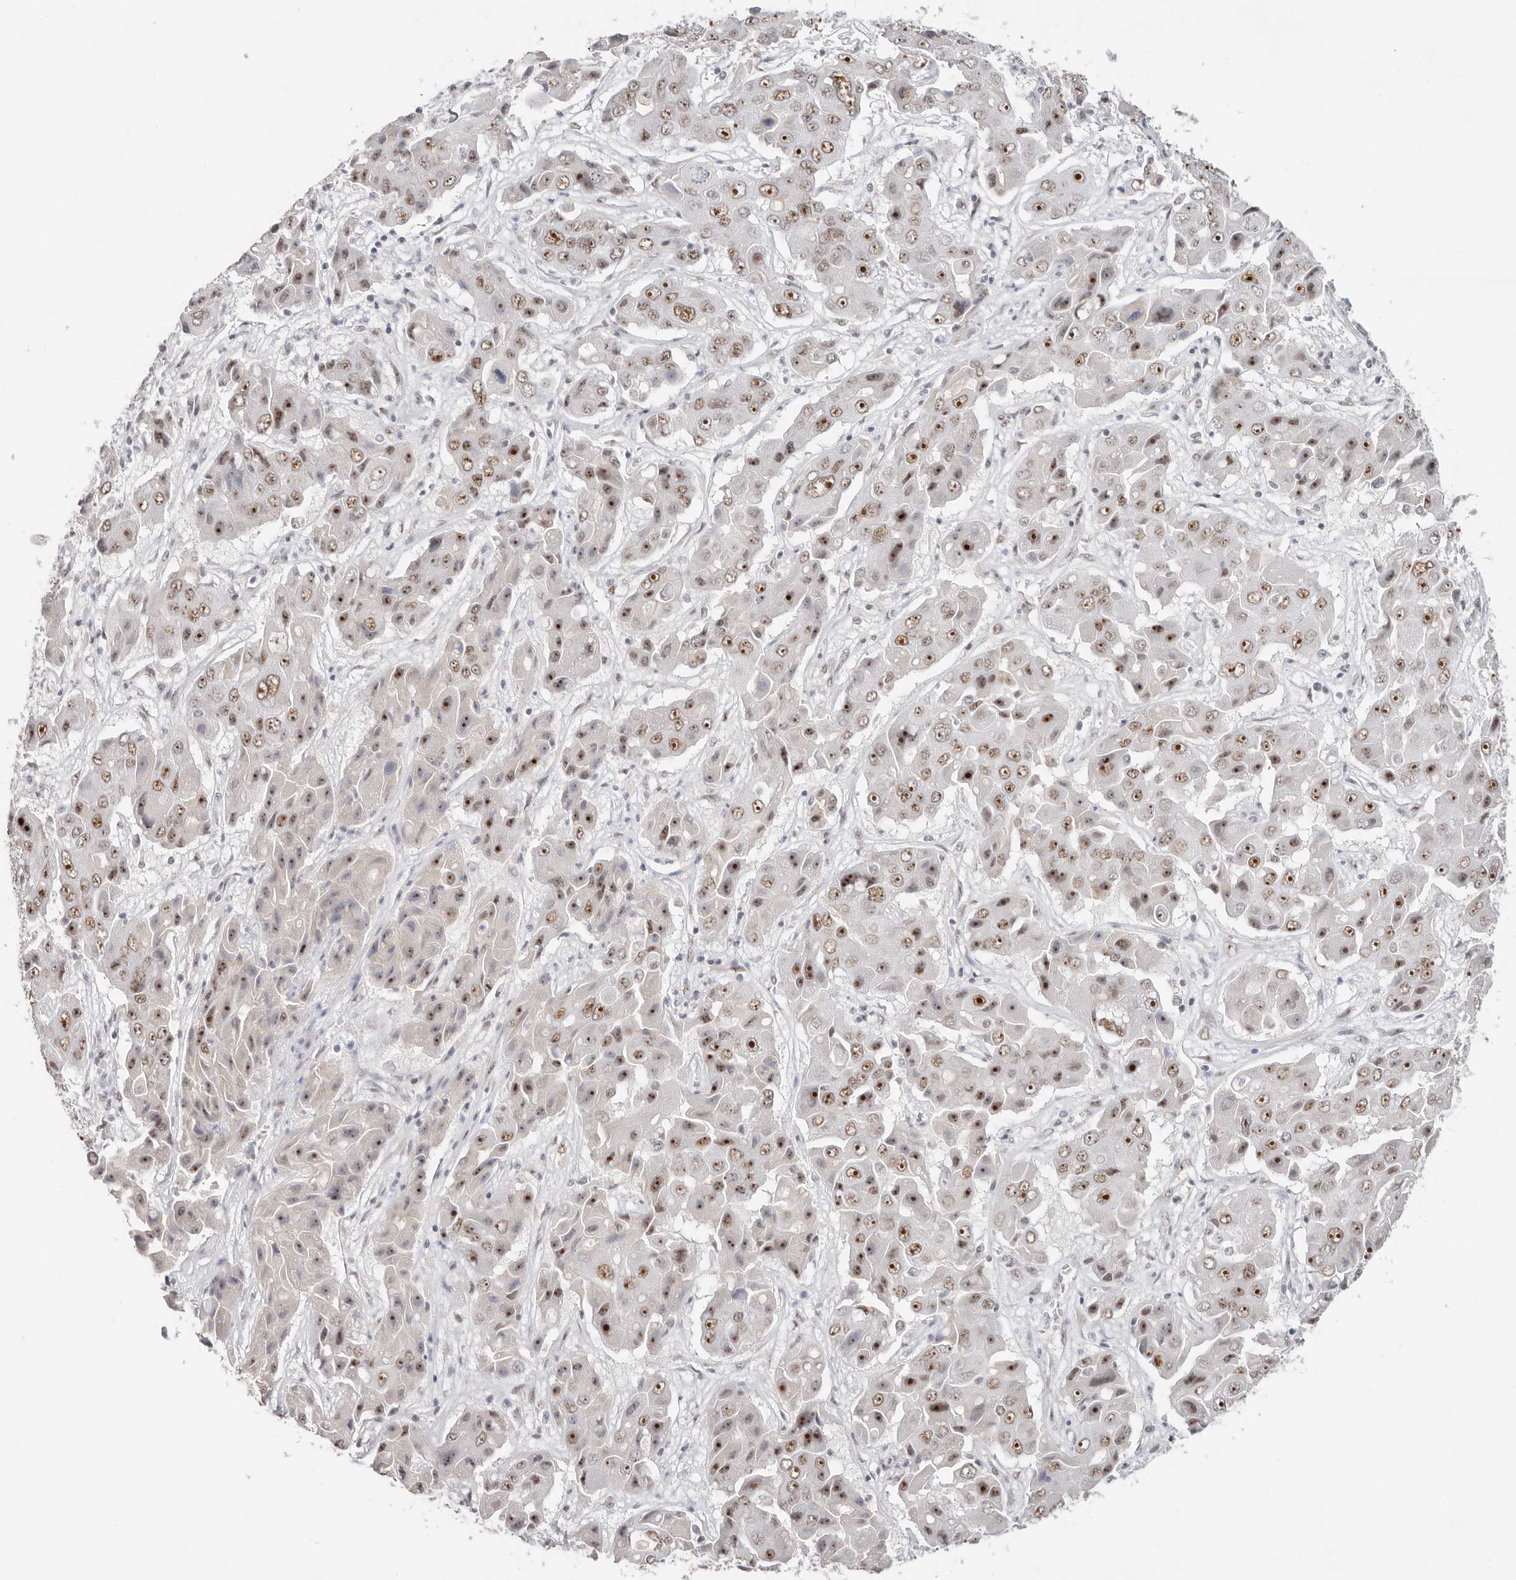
{"staining": {"intensity": "strong", "quantity": ">75%", "location": "nuclear"}, "tissue": "liver cancer", "cell_type": "Tumor cells", "image_type": "cancer", "snomed": [{"axis": "morphology", "description": "Cholangiocarcinoma"}, {"axis": "topography", "description": "Liver"}], "caption": "Immunohistochemistry (IHC) photomicrograph of neoplastic tissue: human liver cholangiocarcinoma stained using immunohistochemistry demonstrates high levels of strong protein expression localized specifically in the nuclear of tumor cells, appearing as a nuclear brown color.", "gene": "LARP7", "patient": {"sex": "male", "age": 67}}